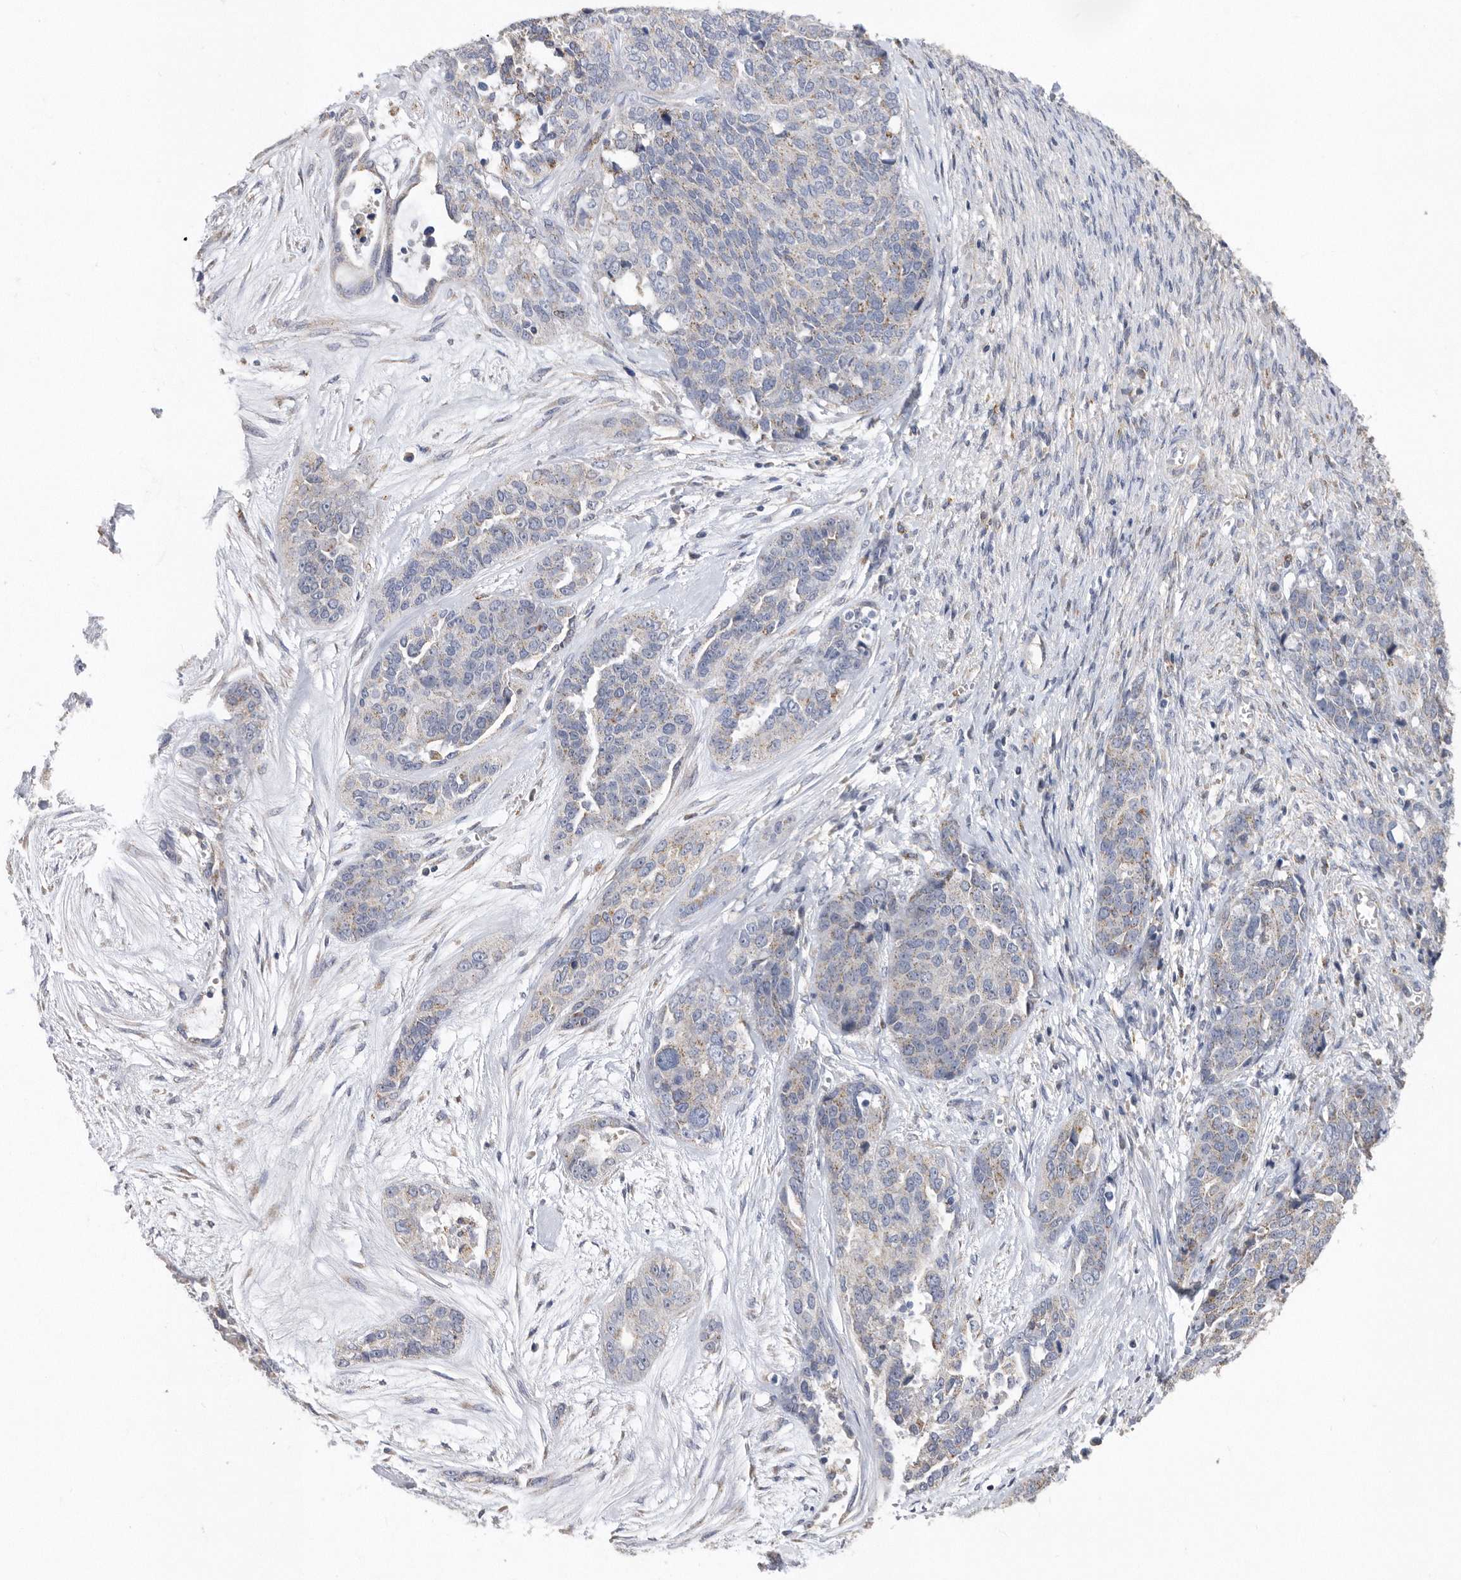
{"staining": {"intensity": "weak", "quantity": "<25%", "location": "cytoplasmic/membranous"}, "tissue": "ovarian cancer", "cell_type": "Tumor cells", "image_type": "cancer", "snomed": [{"axis": "morphology", "description": "Cystadenocarcinoma, serous, NOS"}, {"axis": "topography", "description": "Ovary"}], "caption": "Immunohistochemistry (IHC) of human ovarian cancer reveals no expression in tumor cells.", "gene": "CRISPLD2", "patient": {"sex": "female", "age": 44}}